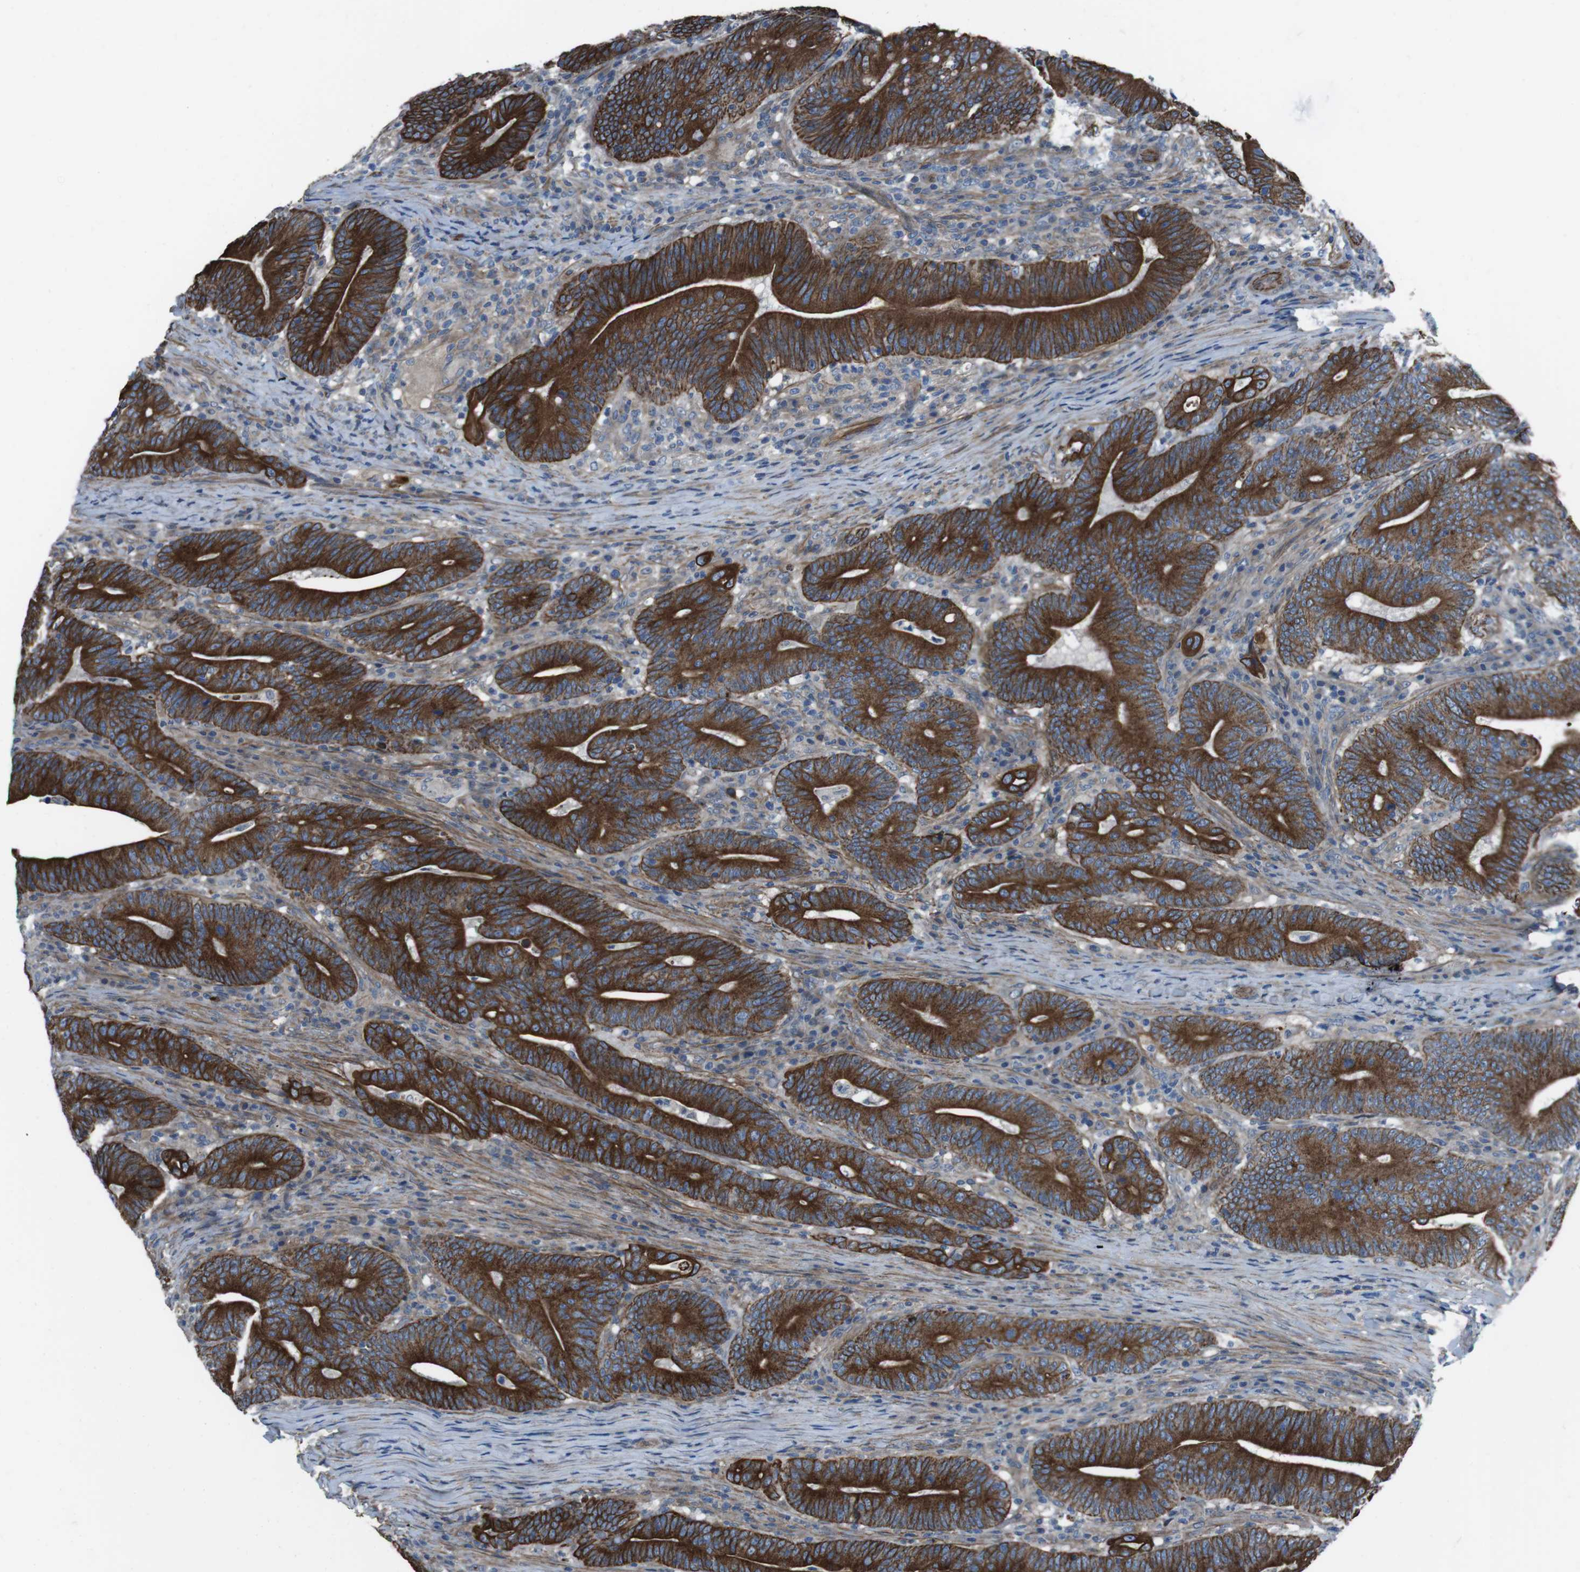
{"staining": {"intensity": "strong", "quantity": ">75%", "location": "cytoplasmic/membranous"}, "tissue": "colorectal cancer", "cell_type": "Tumor cells", "image_type": "cancer", "snomed": [{"axis": "morphology", "description": "Normal tissue, NOS"}, {"axis": "morphology", "description": "Adenocarcinoma, NOS"}, {"axis": "topography", "description": "Colon"}], "caption": "Tumor cells display high levels of strong cytoplasmic/membranous staining in approximately >75% of cells in human adenocarcinoma (colorectal). Using DAB (brown) and hematoxylin (blue) stains, captured at high magnification using brightfield microscopy.", "gene": "FAM174B", "patient": {"sex": "female", "age": 66}}